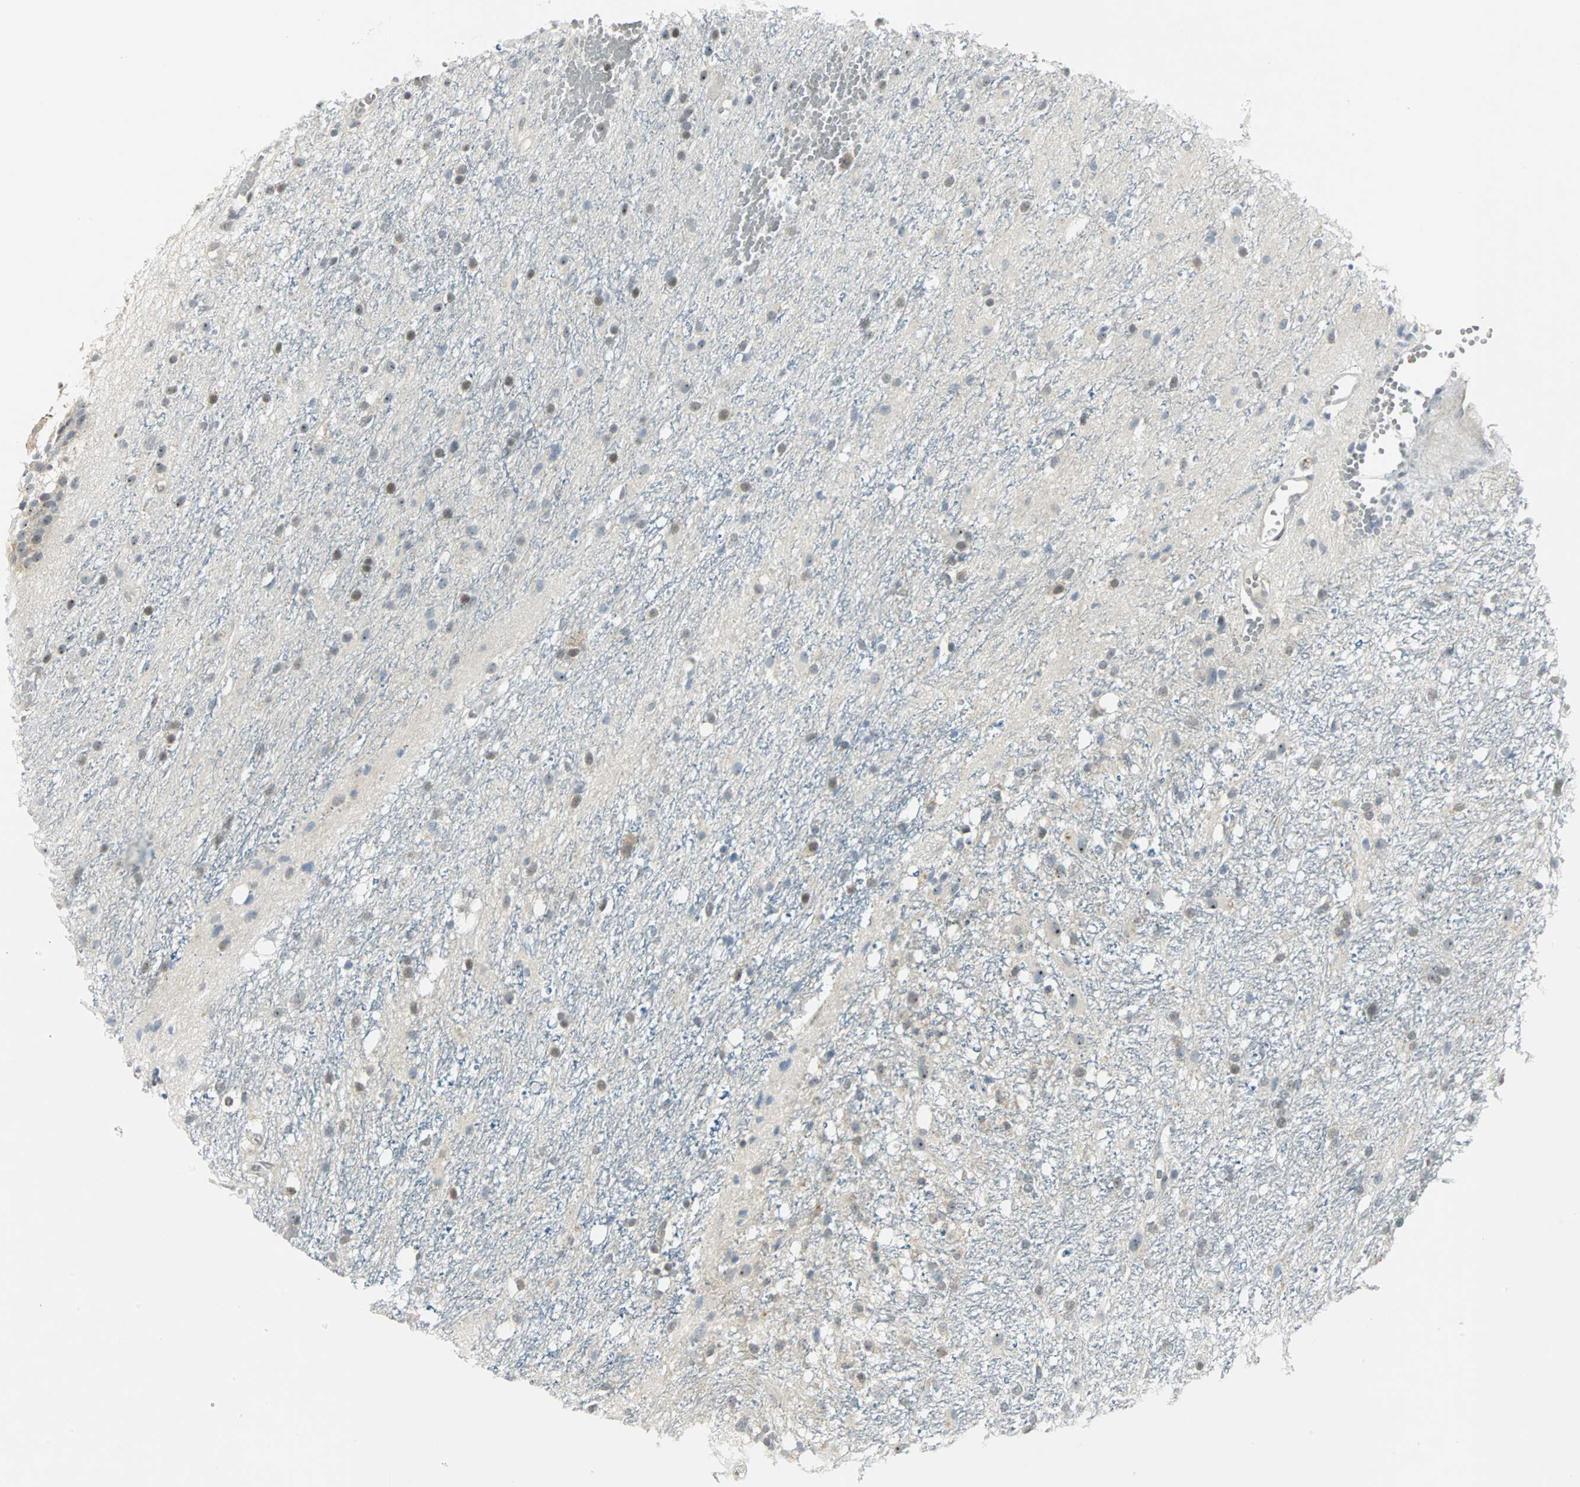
{"staining": {"intensity": "weak", "quantity": "25%-75%", "location": "cytoplasmic/membranous,nuclear"}, "tissue": "glioma", "cell_type": "Tumor cells", "image_type": "cancer", "snomed": [{"axis": "morphology", "description": "Glioma, malignant, High grade"}, {"axis": "topography", "description": "Brain"}], "caption": "IHC of human malignant high-grade glioma shows low levels of weak cytoplasmic/membranous and nuclear positivity in about 25%-75% of tumor cells.", "gene": "CCT5", "patient": {"sex": "female", "age": 59}}